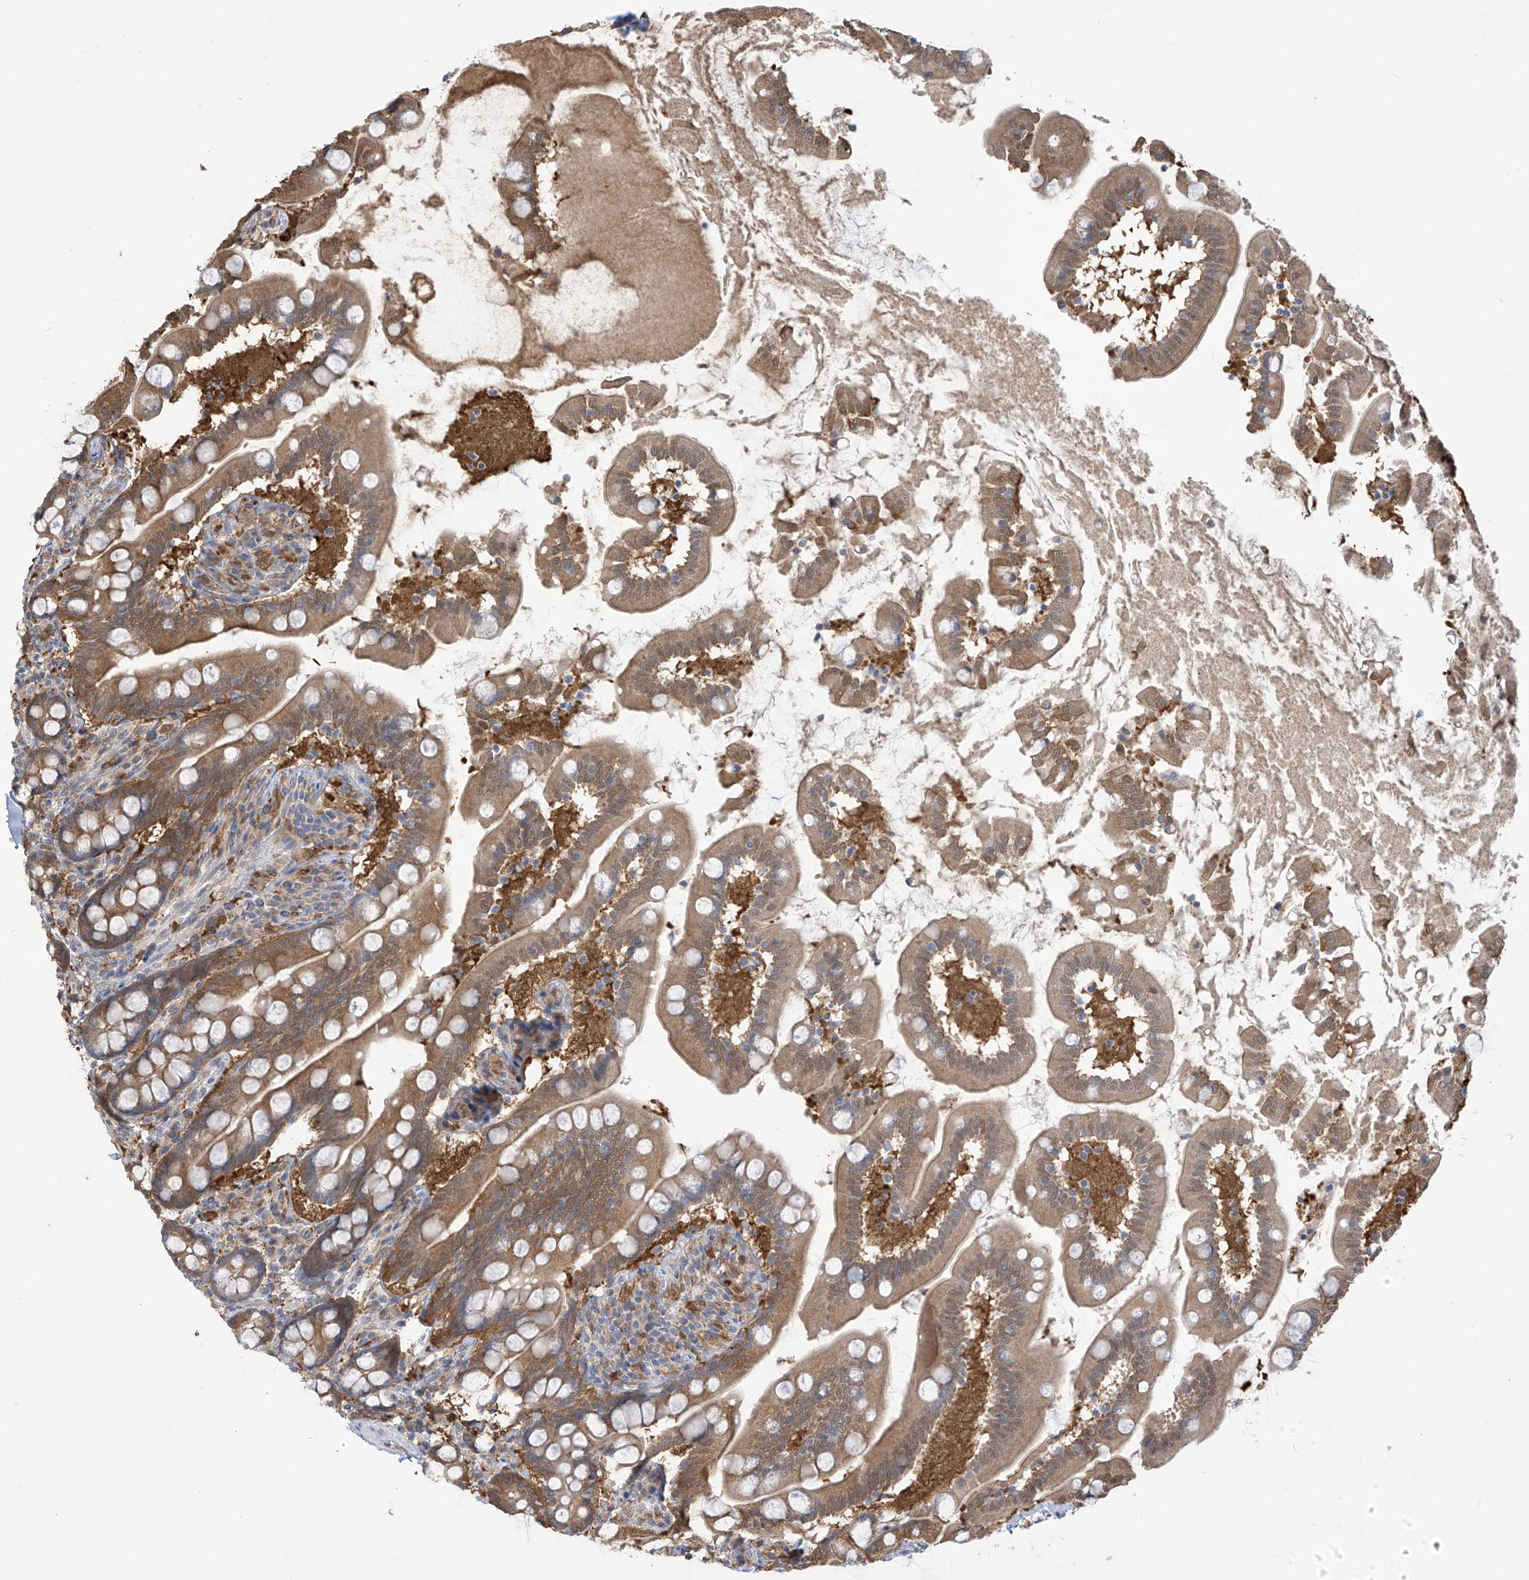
{"staining": {"intensity": "moderate", "quantity": ">75%", "location": "cytoplasmic/membranous,nuclear"}, "tissue": "small intestine", "cell_type": "Glandular cells", "image_type": "normal", "snomed": [{"axis": "morphology", "description": "Normal tissue, NOS"}, {"axis": "topography", "description": "Small intestine"}], "caption": "Benign small intestine demonstrates moderate cytoplasmic/membranous,nuclear positivity in approximately >75% of glandular cells, visualized by immunohistochemistry. Nuclei are stained in blue.", "gene": "IDH1", "patient": {"sex": "female", "age": 64}}